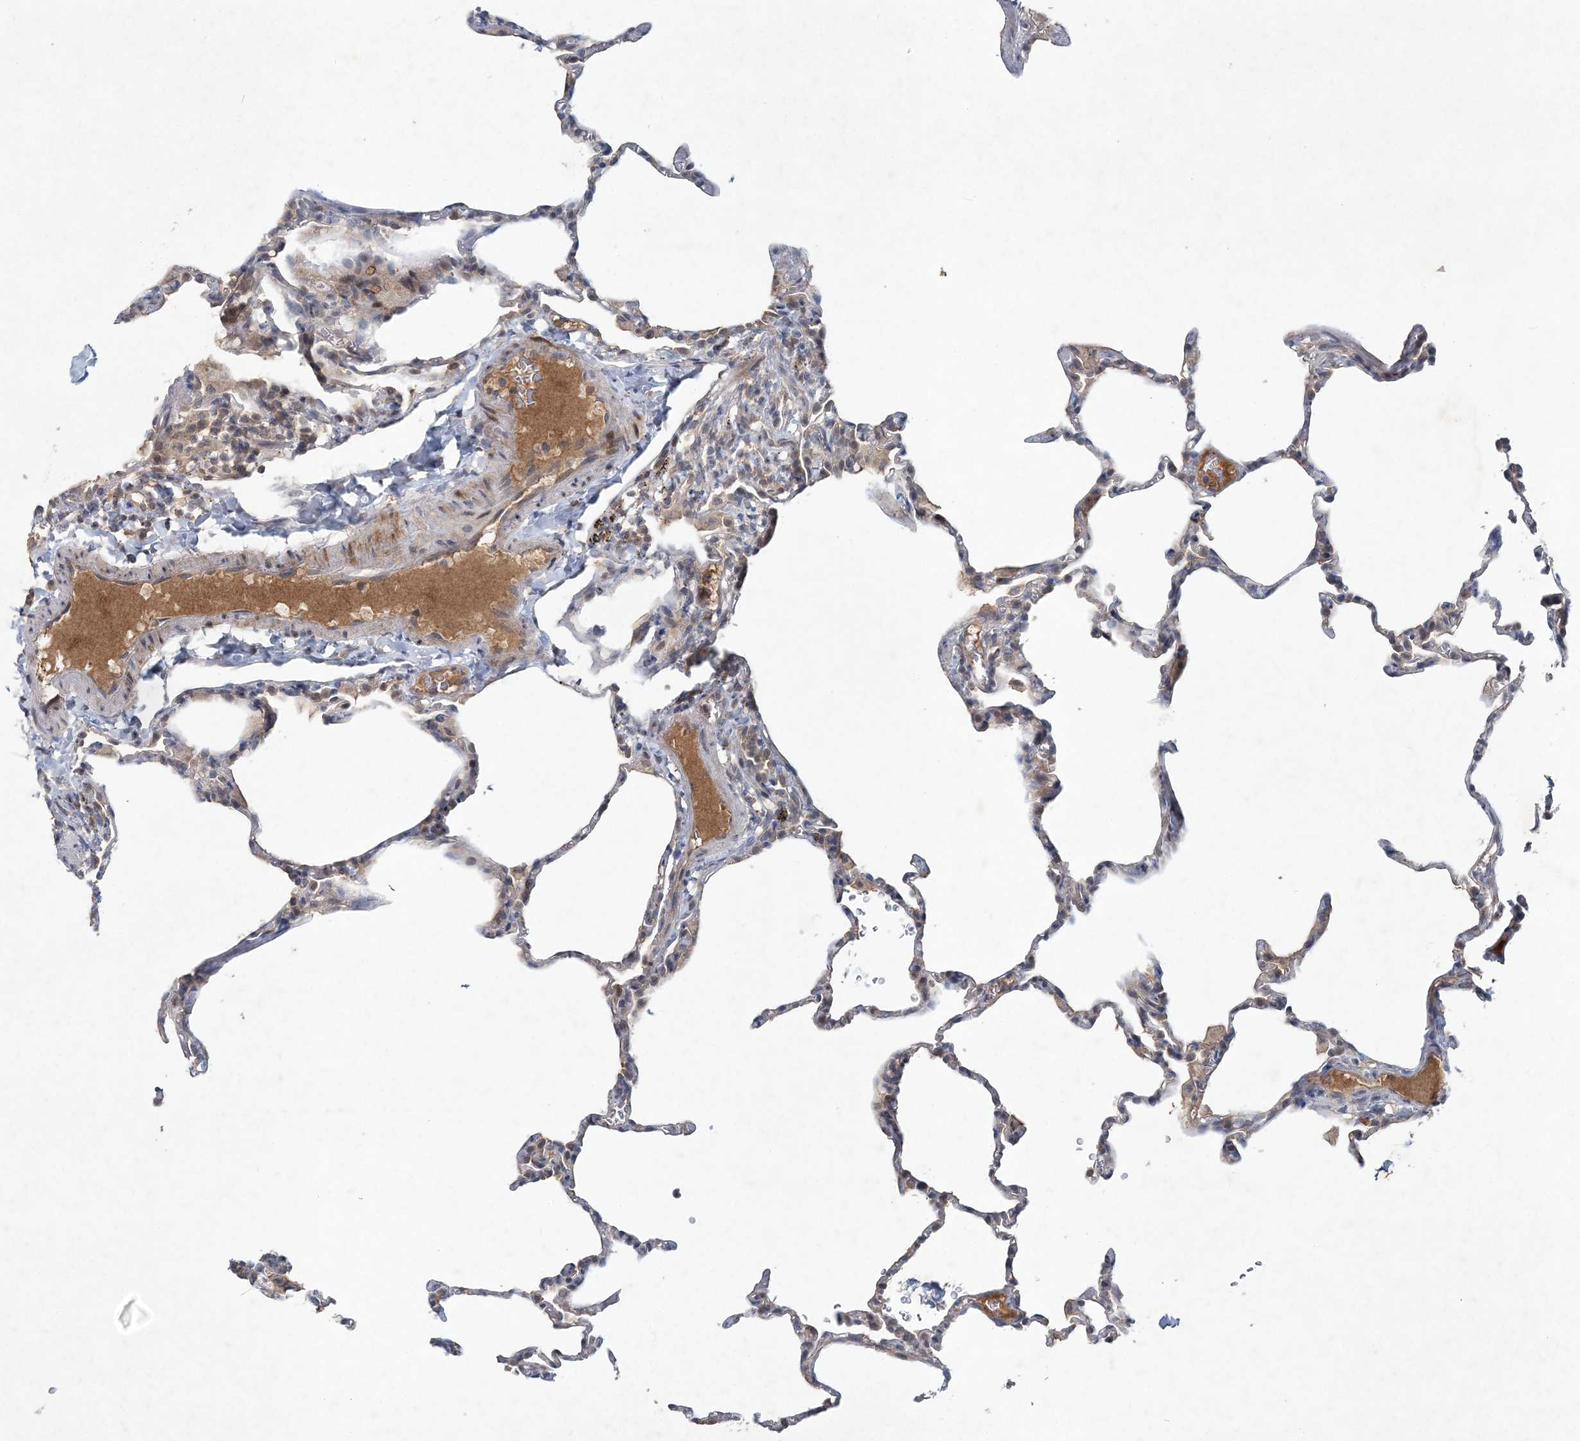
{"staining": {"intensity": "weak", "quantity": "<25%", "location": "cytoplasmic/membranous"}, "tissue": "lung", "cell_type": "Alveolar cells", "image_type": "normal", "snomed": [{"axis": "morphology", "description": "Normal tissue, NOS"}, {"axis": "topography", "description": "Lung"}], "caption": "Lung stained for a protein using immunohistochemistry displays no staining alveolar cells.", "gene": "RNF25", "patient": {"sex": "male", "age": 20}}